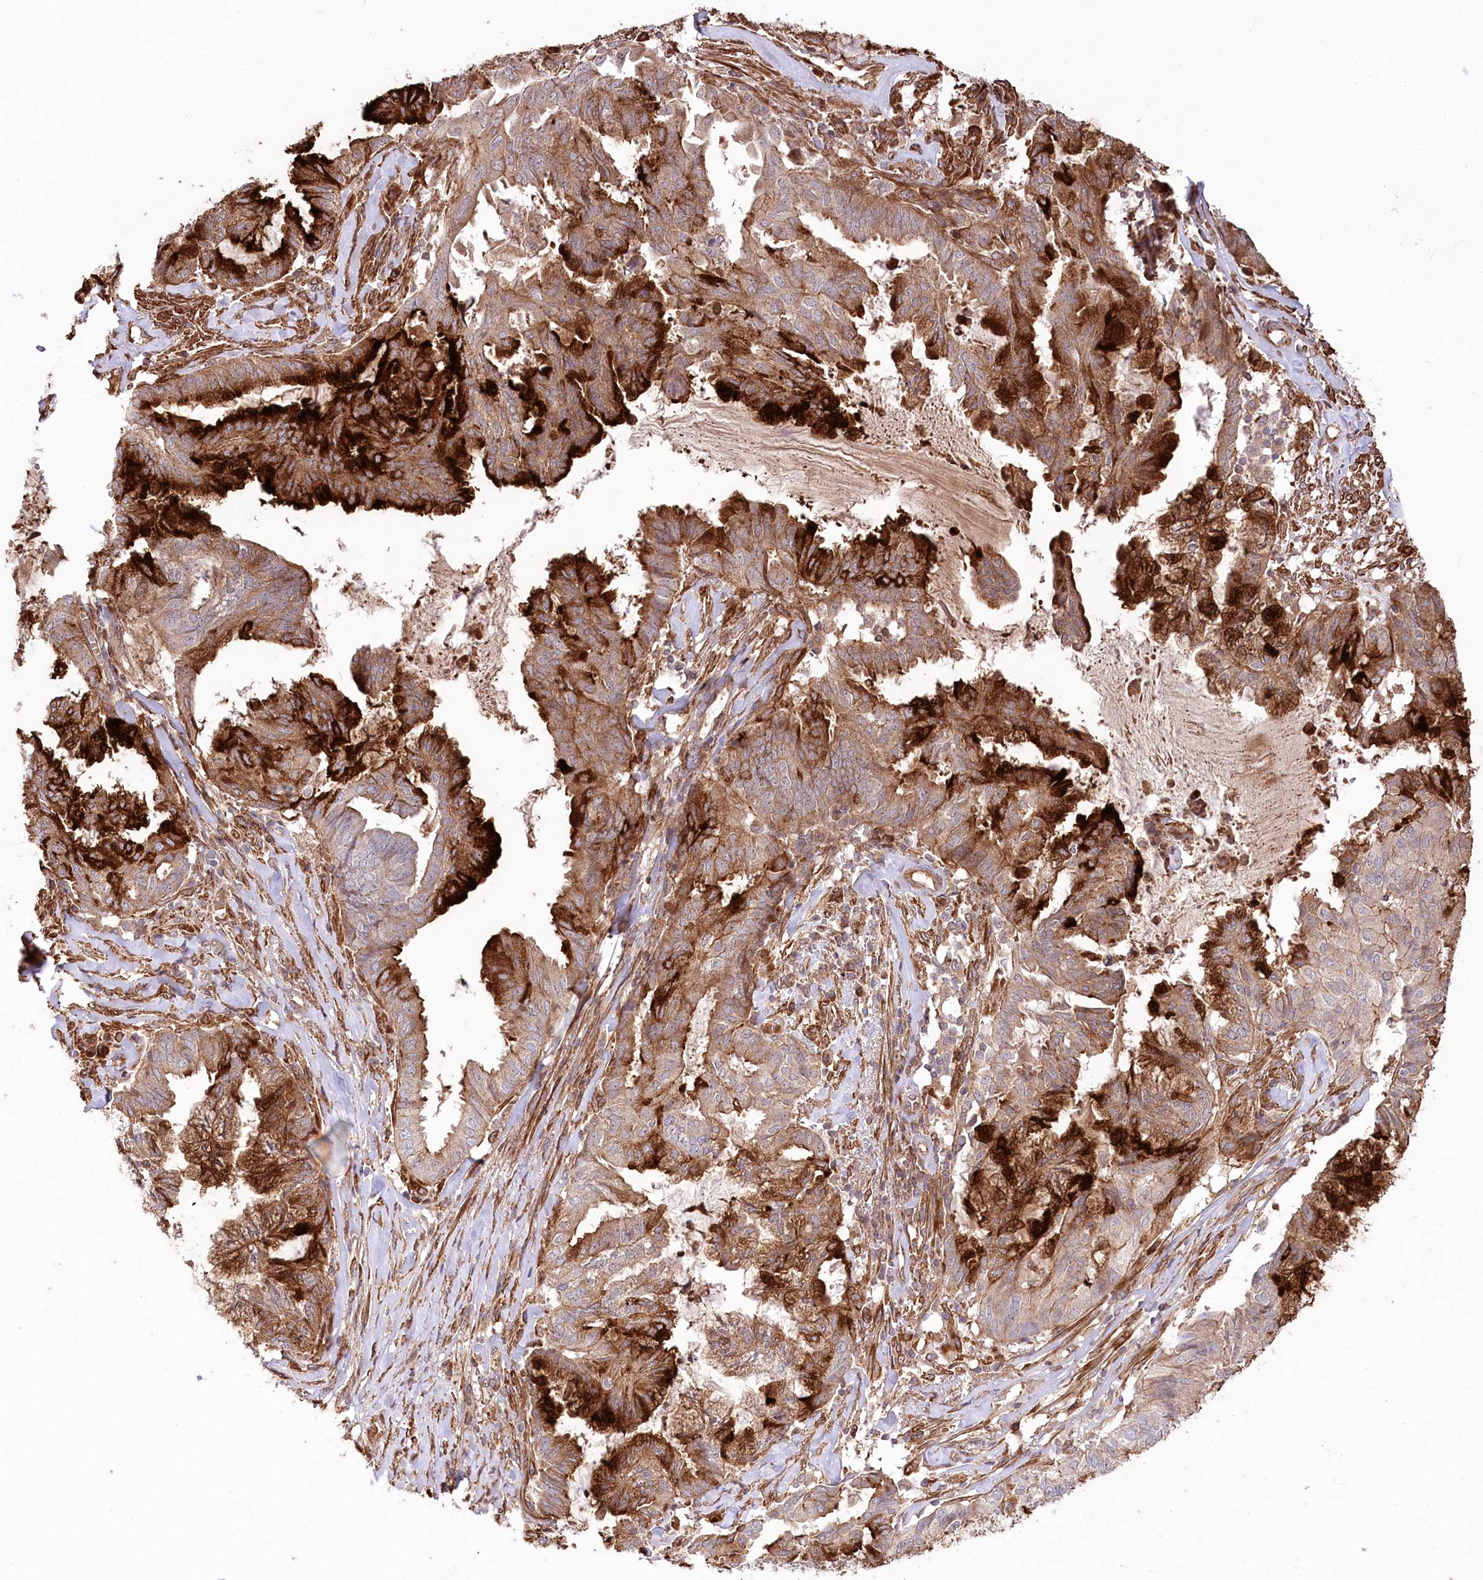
{"staining": {"intensity": "strong", "quantity": "25%-75%", "location": "cytoplasmic/membranous"}, "tissue": "endometrial cancer", "cell_type": "Tumor cells", "image_type": "cancer", "snomed": [{"axis": "morphology", "description": "Adenocarcinoma, NOS"}, {"axis": "topography", "description": "Endometrium"}], "caption": "Immunohistochemical staining of human endometrial cancer (adenocarcinoma) exhibits strong cytoplasmic/membranous protein positivity in about 25%-75% of tumor cells.", "gene": "RNF24", "patient": {"sex": "female", "age": 86}}